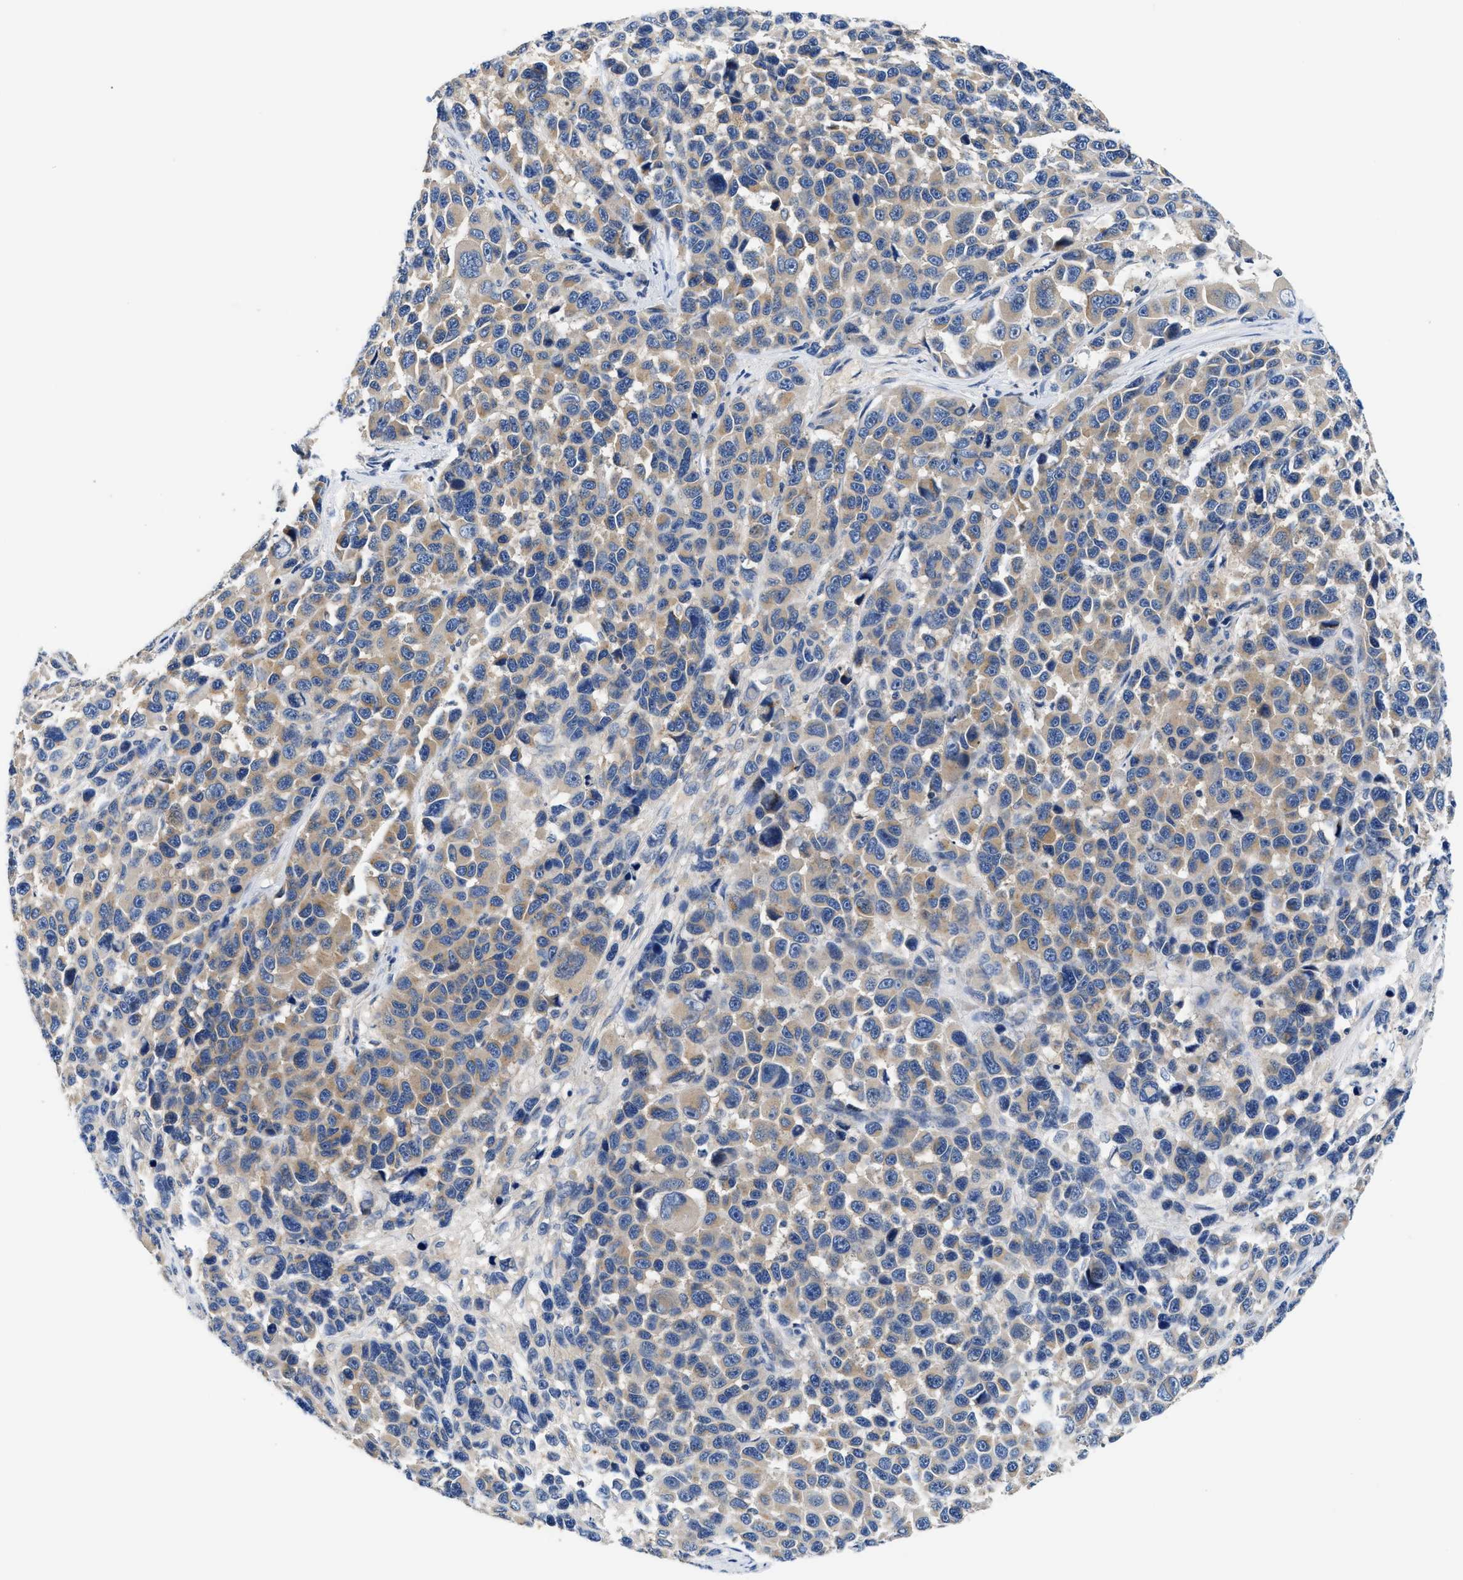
{"staining": {"intensity": "weak", "quantity": "25%-75%", "location": "cytoplasmic/membranous"}, "tissue": "melanoma", "cell_type": "Tumor cells", "image_type": "cancer", "snomed": [{"axis": "morphology", "description": "Malignant melanoma, NOS"}, {"axis": "topography", "description": "Skin"}], "caption": "A micrograph of melanoma stained for a protein exhibits weak cytoplasmic/membranous brown staining in tumor cells. The staining was performed using DAB to visualize the protein expression in brown, while the nuclei were stained in blue with hematoxylin (Magnification: 20x).", "gene": "FAM185A", "patient": {"sex": "male", "age": 53}}